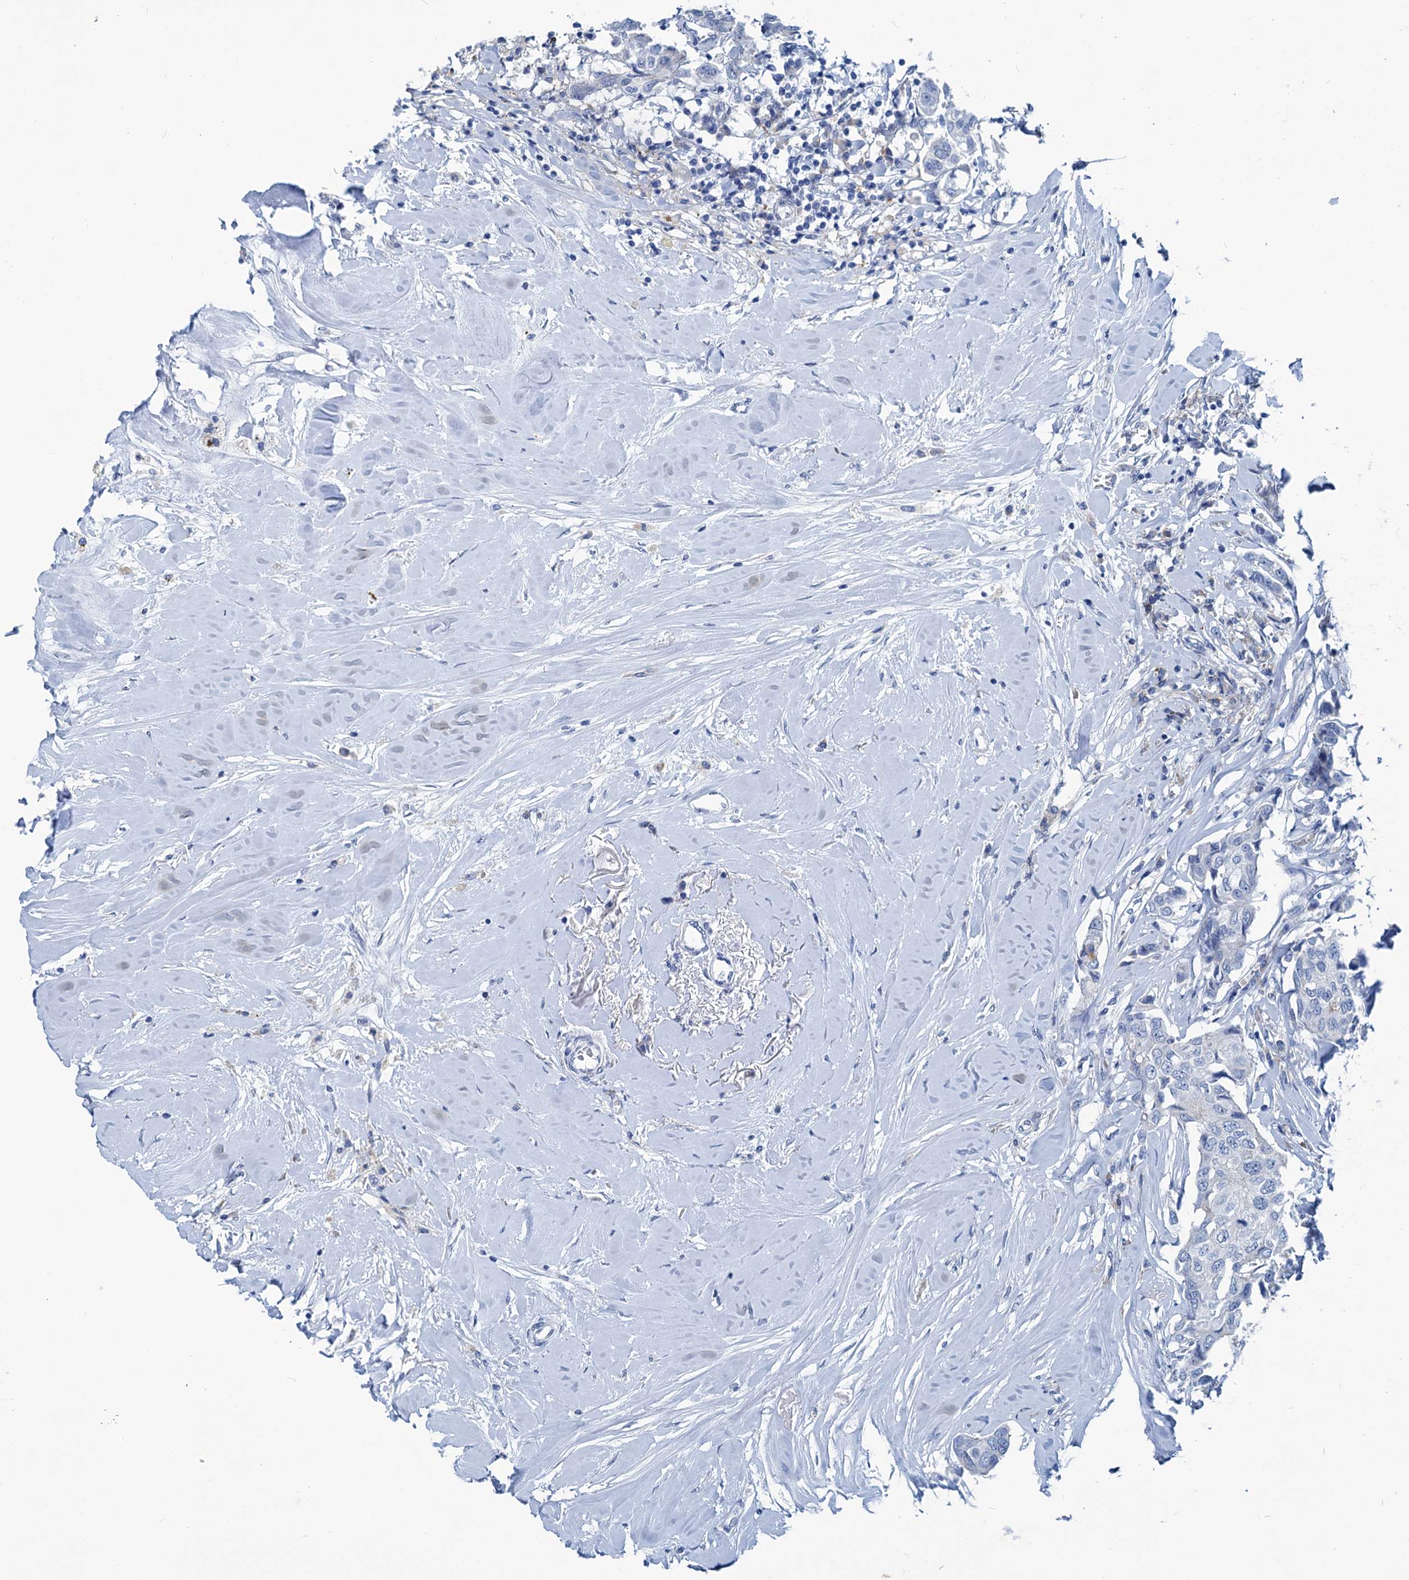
{"staining": {"intensity": "negative", "quantity": "none", "location": "none"}, "tissue": "breast cancer", "cell_type": "Tumor cells", "image_type": "cancer", "snomed": [{"axis": "morphology", "description": "Duct carcinoma"}, {"axis": "topography", "description": "Breast"}], "caption": "An immunohistochemistry photomicrograph of breast cancer is shown. There is no staining in tumor cells of breast cancer.", "gene": "NEU3", "patient": {"sex": "female", "age": 80}}